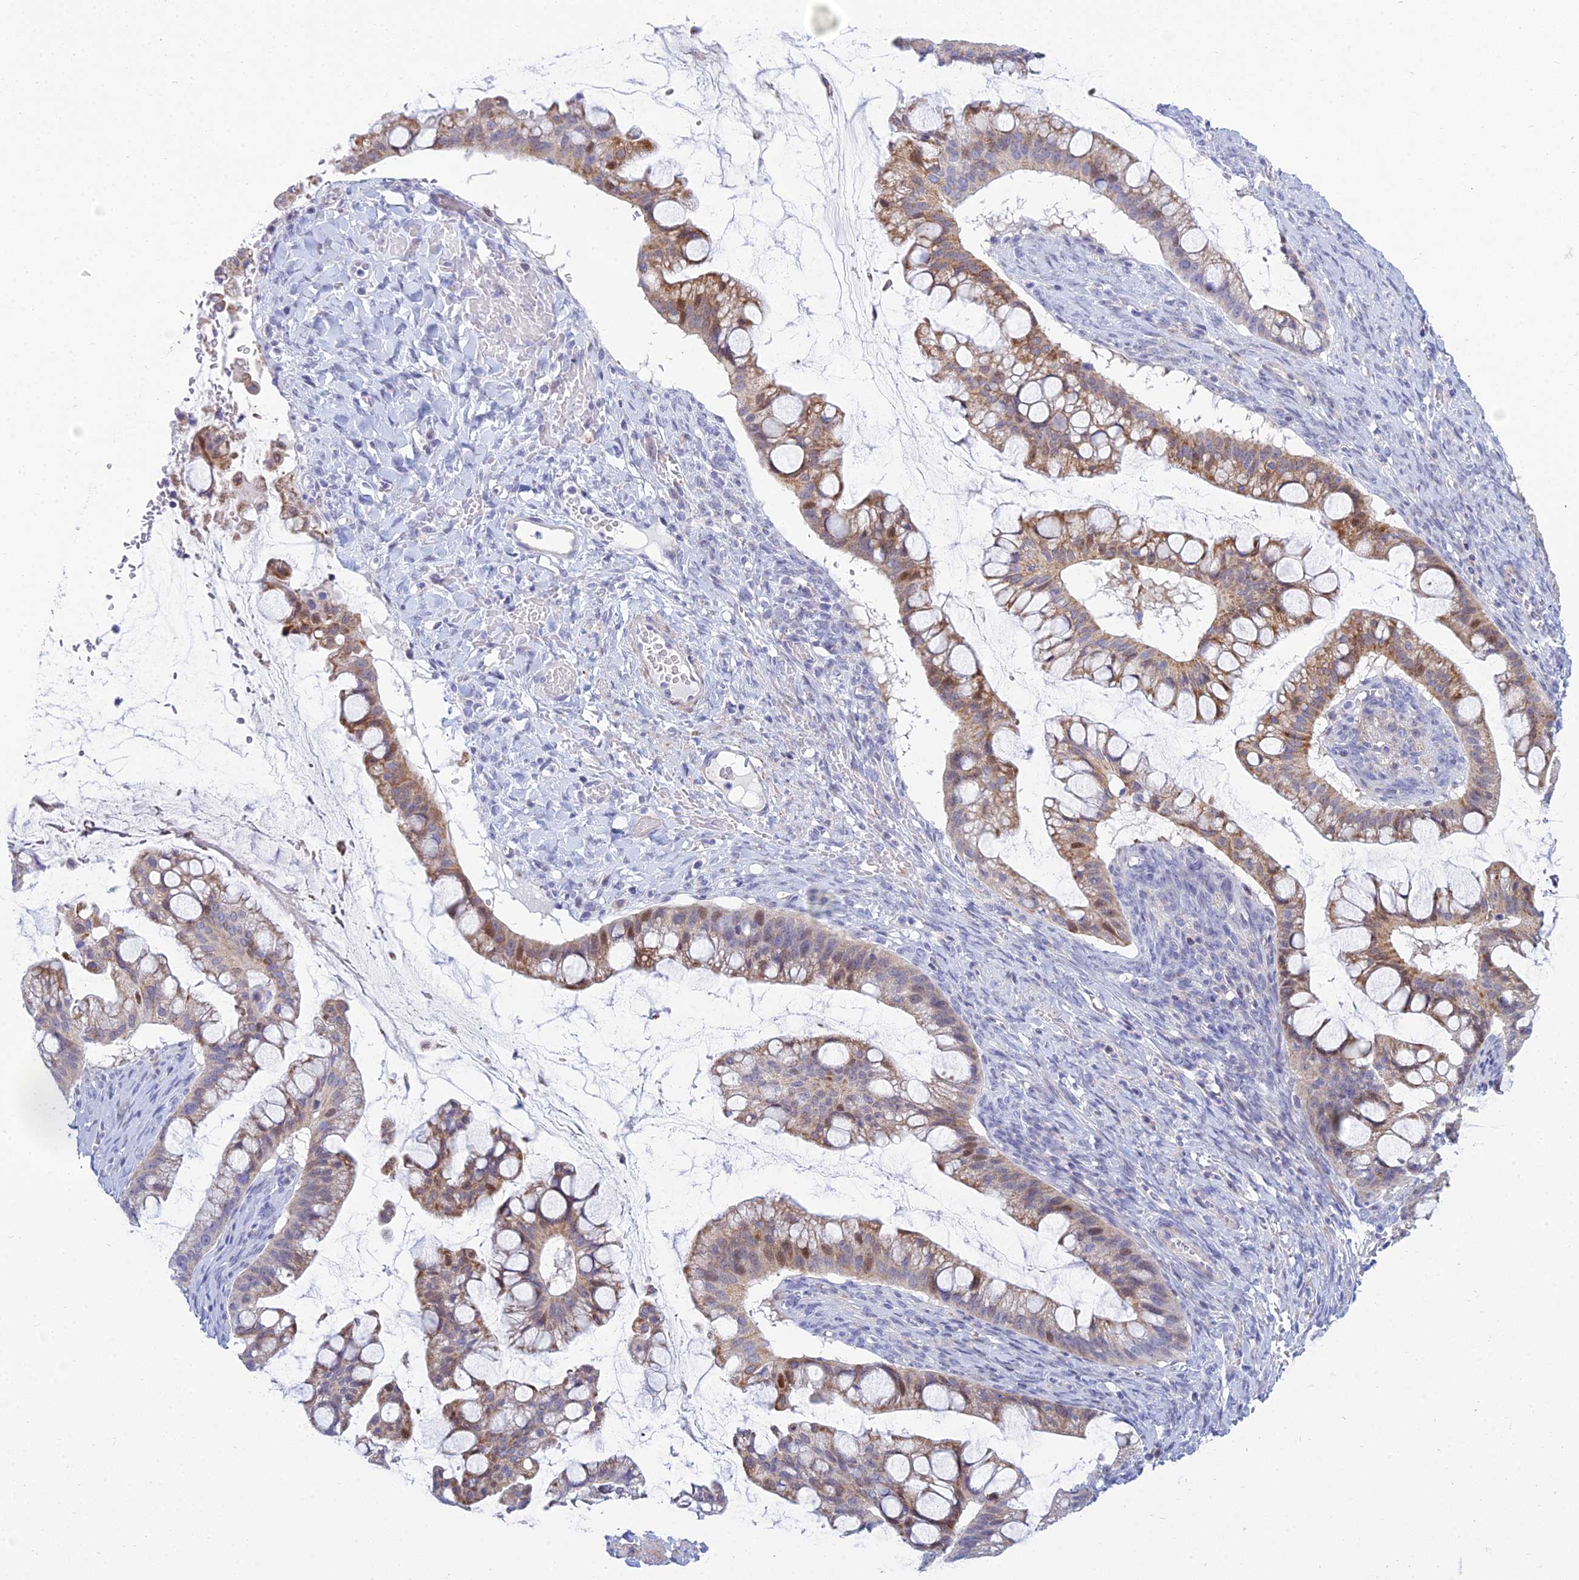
{"staining": {"intensity": "weak", "quantity": "25%-75%", "location": "cytoplasmic/membranous"}, "tissue": "ovarian cancer", "cell_type": "Tumor cells", "image_type": "cancer", "snomed": [{"axis": "morphology", "description": "Cystadenocarcinoma, mucinous, NOS"}, {"axis": "topography", "description": "Ovary"}], "caption": "An image of human ovarian mucinous cystadenocarcinoma stained for a protein exhibits weak cytoplasmic/membranous brown staining in tumor cells.", "gene": "PRR13", "patient": {"sex": "female", "age": 73}}